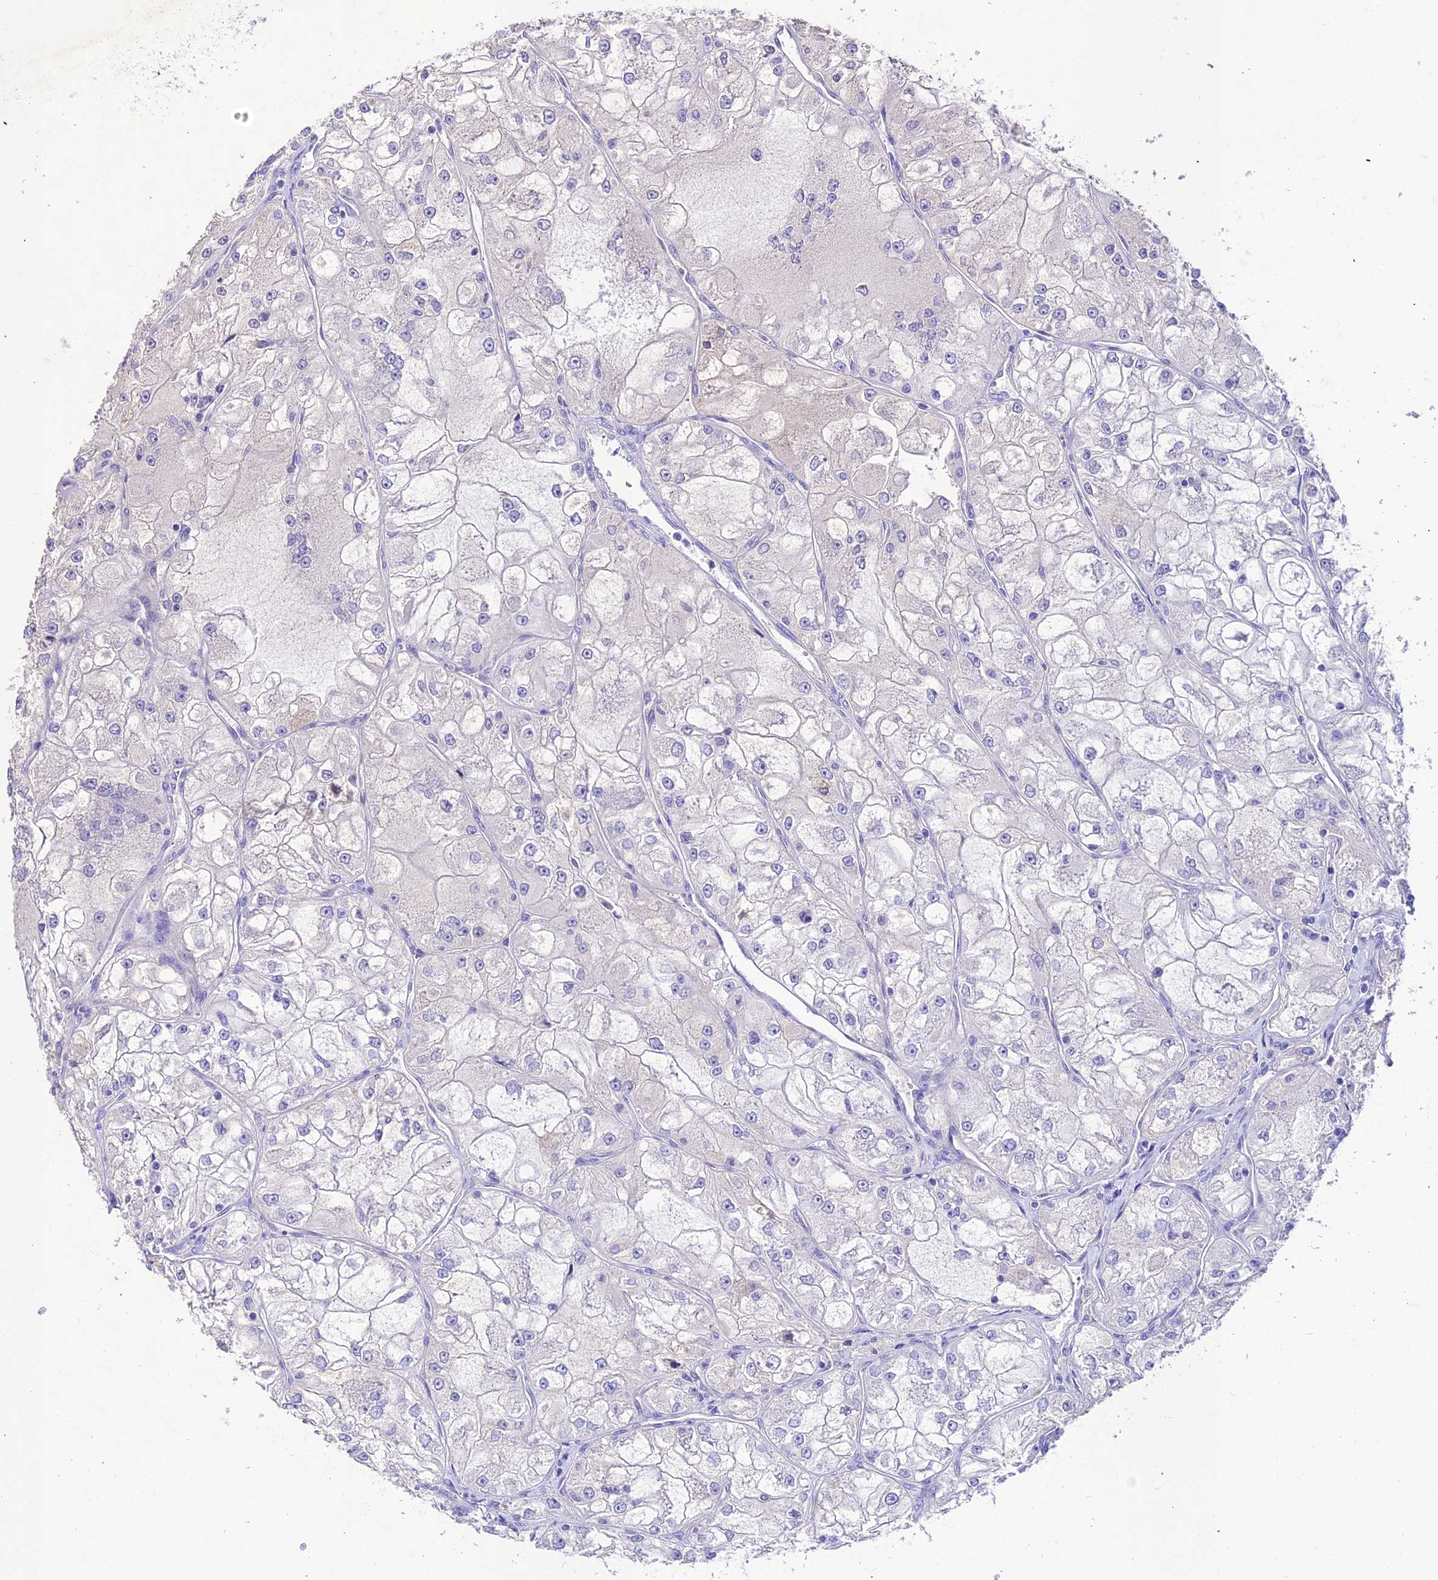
{"staining": {"intensity": "negative", "quantity": "none", "location": "none"}, "tissue": "renal cancer", "cell_type": "Tumor cells", "image_type": "cancer", "snomed": [{"axis": "morphology", "description": "Adenocarcinoma, NOS"}, {"axis": "topography", "description": "Kidney"}], "caption": "High power microscopy histopathology image of an immunohistochemistry (IHC) photomicrograph of renal cancer, revealing no significant expression in tumor cells. Nuclei are stained in blue.", "gene": "NLRP6", "patient": {"sex": "female", "age": 72}}